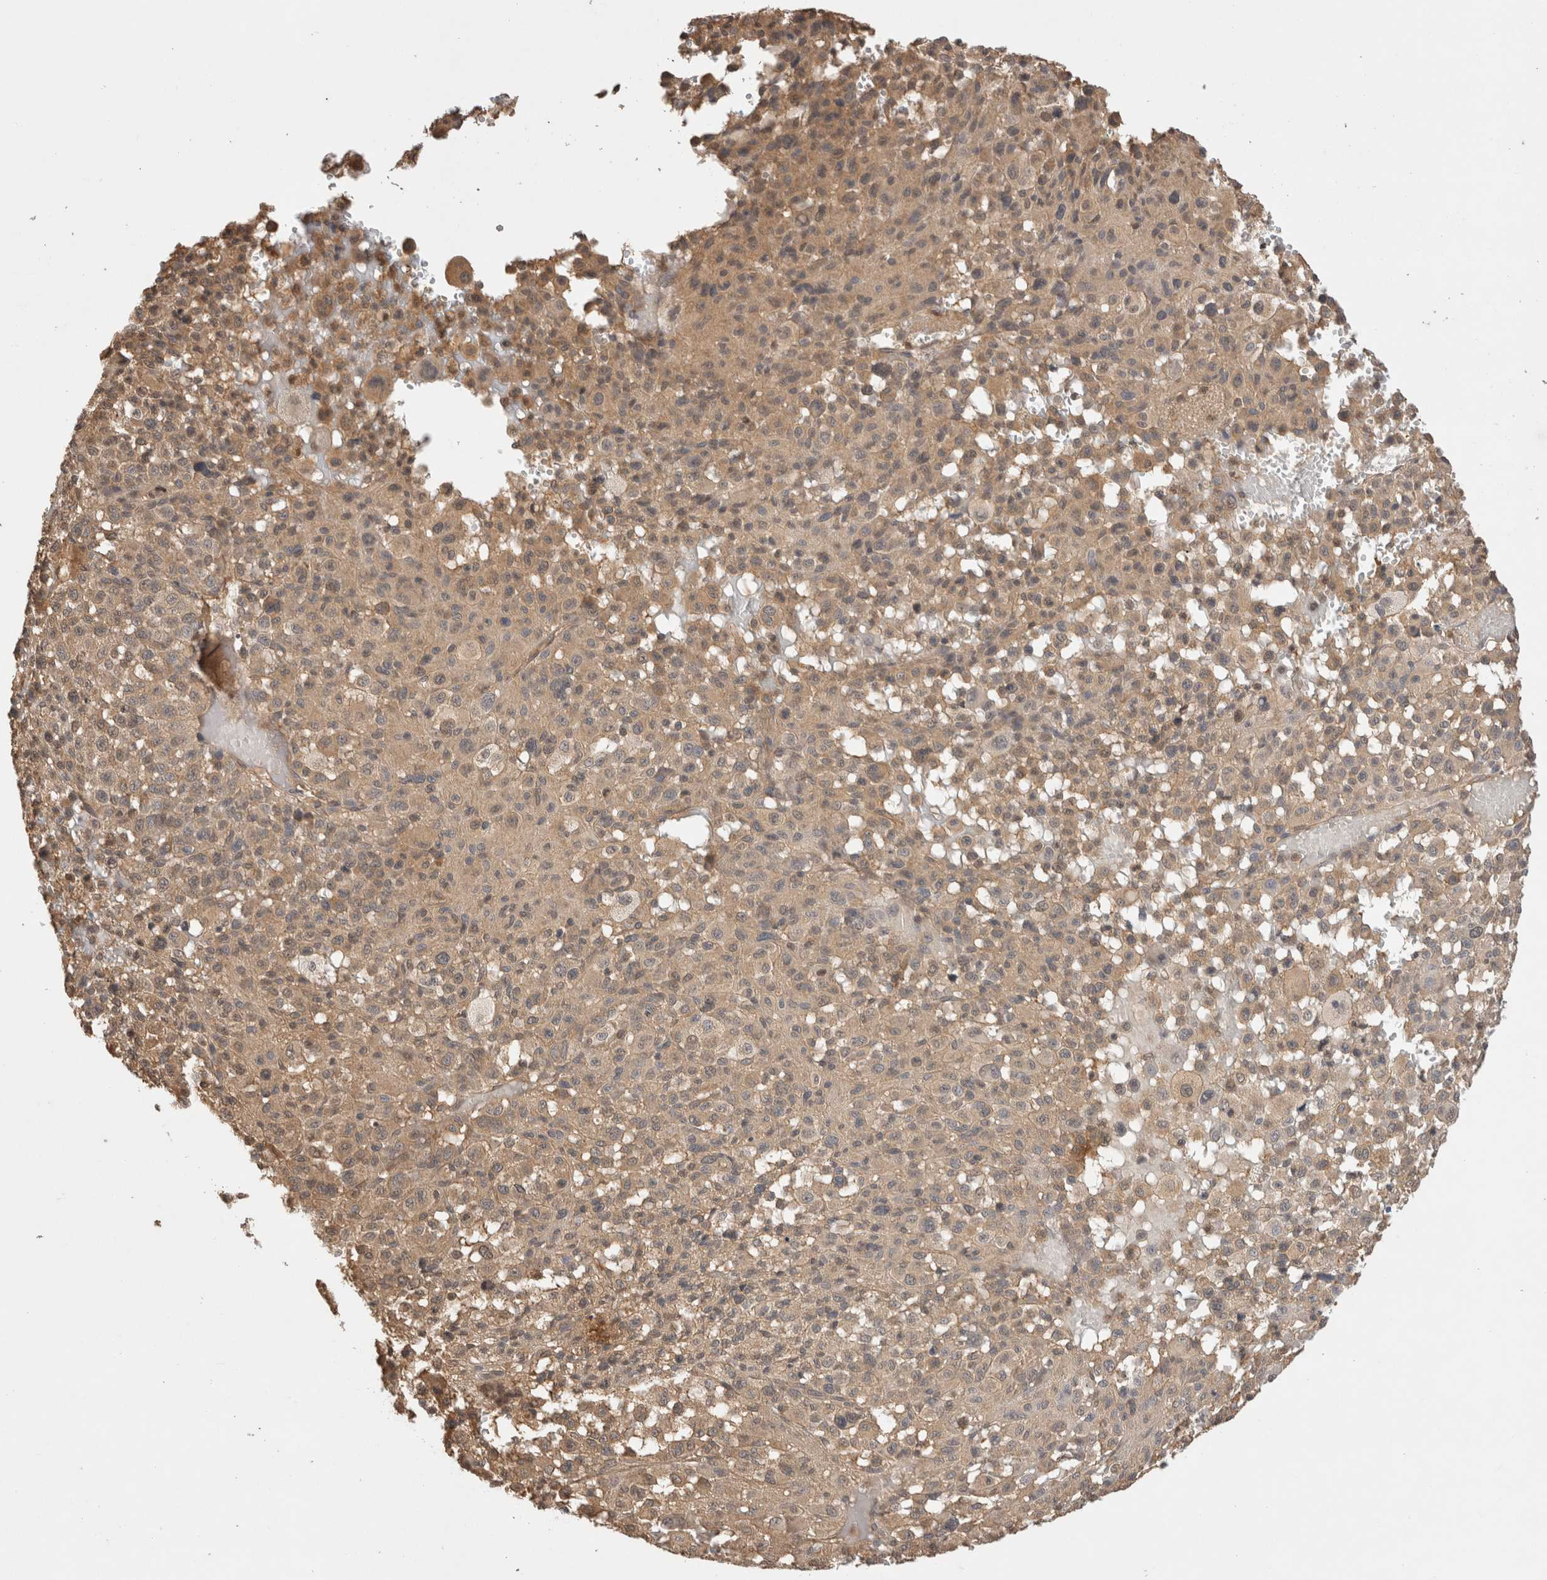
{"staining": {"intensity": "weak", "quantity": ">75%", "location": "cytoplasmic/membranous"}, "tissue": "melanoma", "cell_type": "Tumor cells", "image_type": "cancer", "snomed": [{"axis": "morphology", "description": "Malignant melanoma, Metastatic site"}, {"axis": "topography", "description": "Skin"}], "caption": "Melanoma stained for a protein shows weak cytoplasmic/membranous positivity in tumor cells. (Brightfield microscopy of DAB IHC at high magnification).", "gene": "PRMT3", "patient": {"sex": "female", "age": 74}}